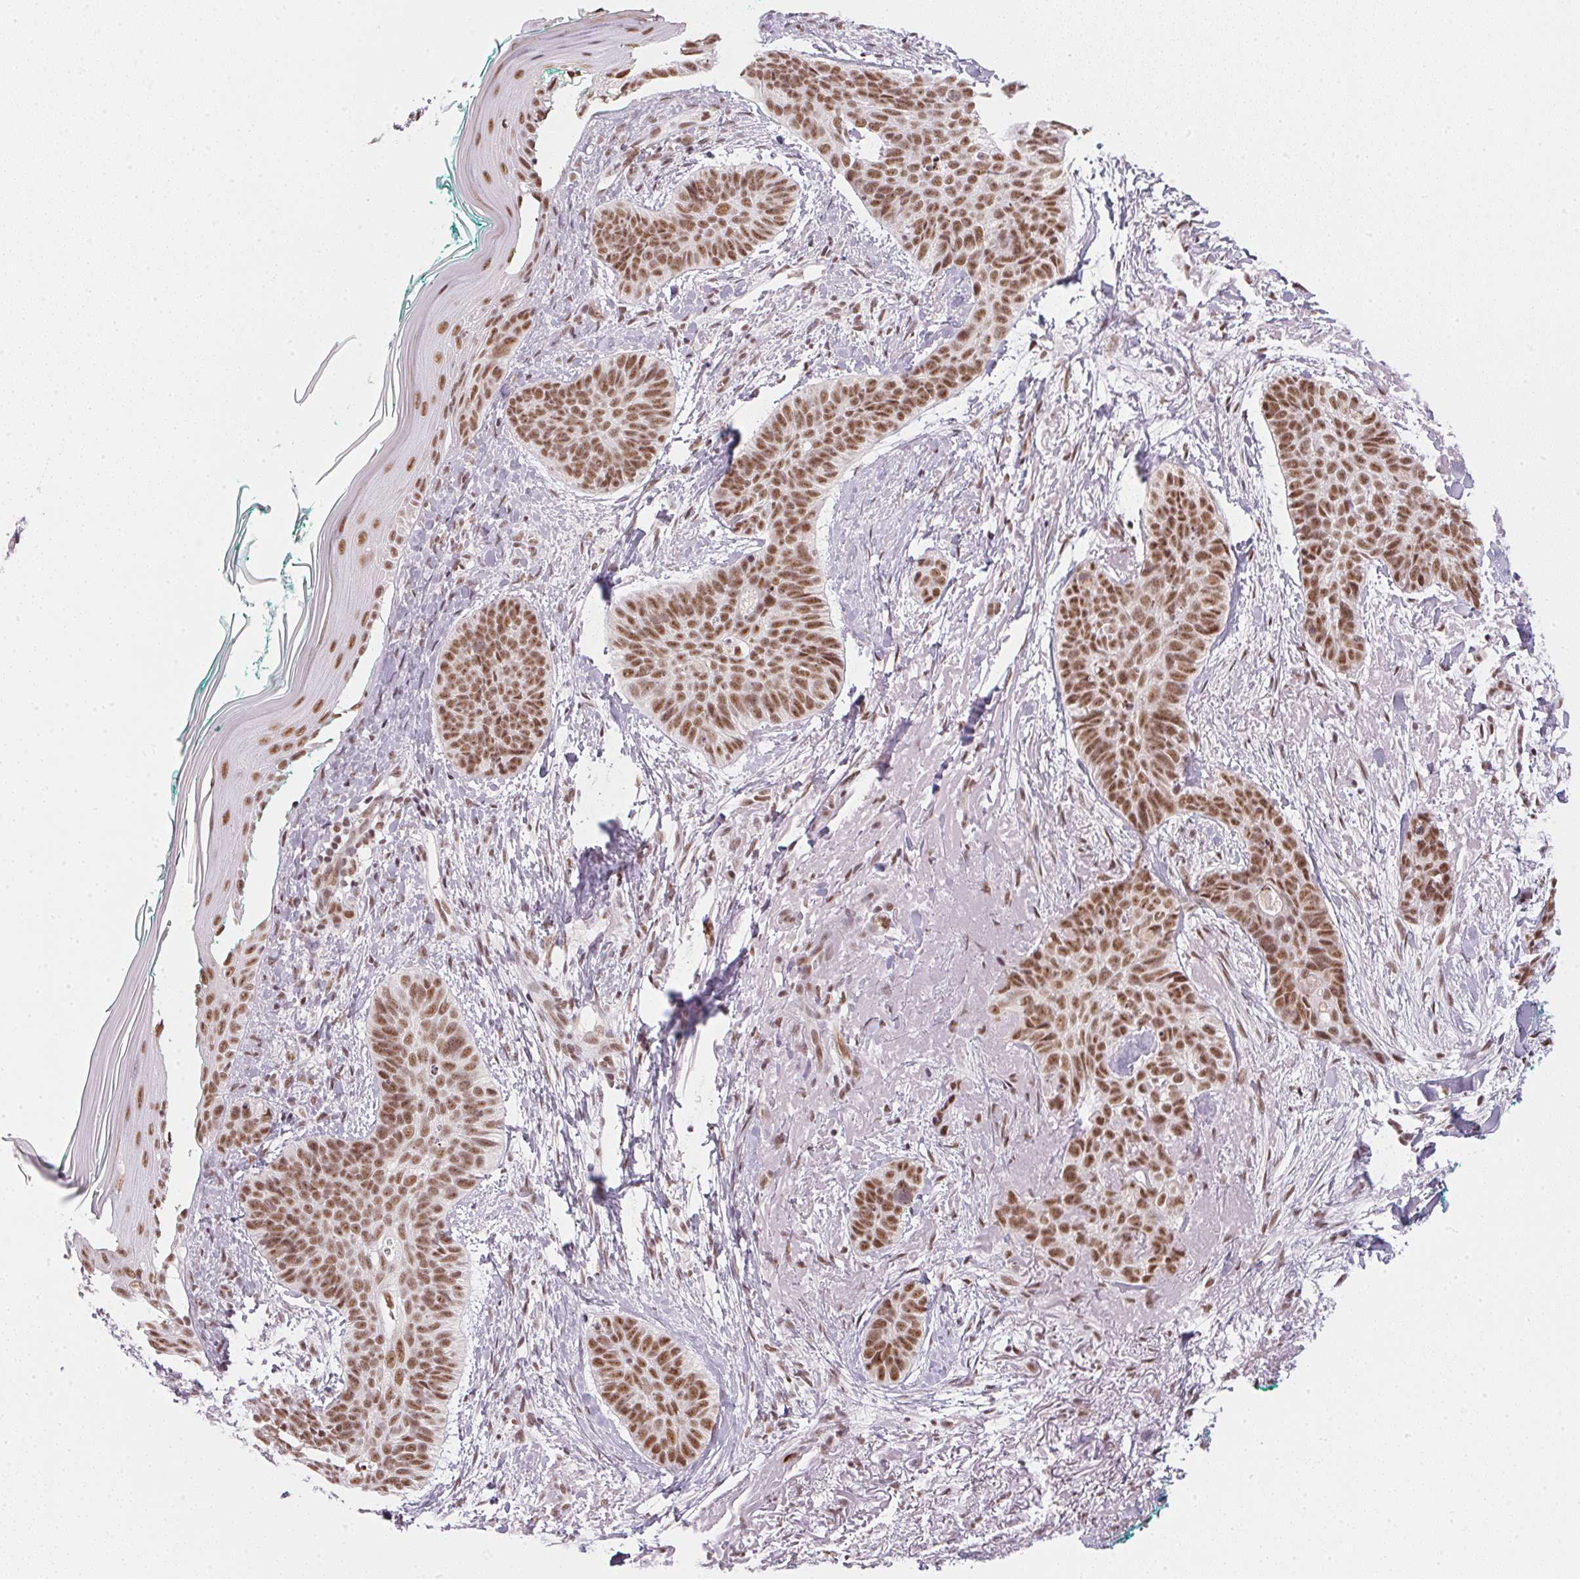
{"staining": {"intensity": "moderate", "quantity": ">75%", "location": "nuclear"}, "tissue": "skin cancer", "cell_type": "Tumor cells", "image_type": "cancer", "snomed": [{"axis": "morphology", "description": "Basal cell carcinoma"}, {"axis": "topography", "description": "Skin"}, {"axis": "topography", "description": "Skin of face"}, {"axis": "topography", "description": "Skin of nose"}], "caption": "Immunohistochemical staining of skin cancer (basal cell carcinoma) displays medium levels of moderate nuclear expression in about >75% of tumor cells.", "gene": "SRSF7", "patient": {"sex": "female", "age": 86}}